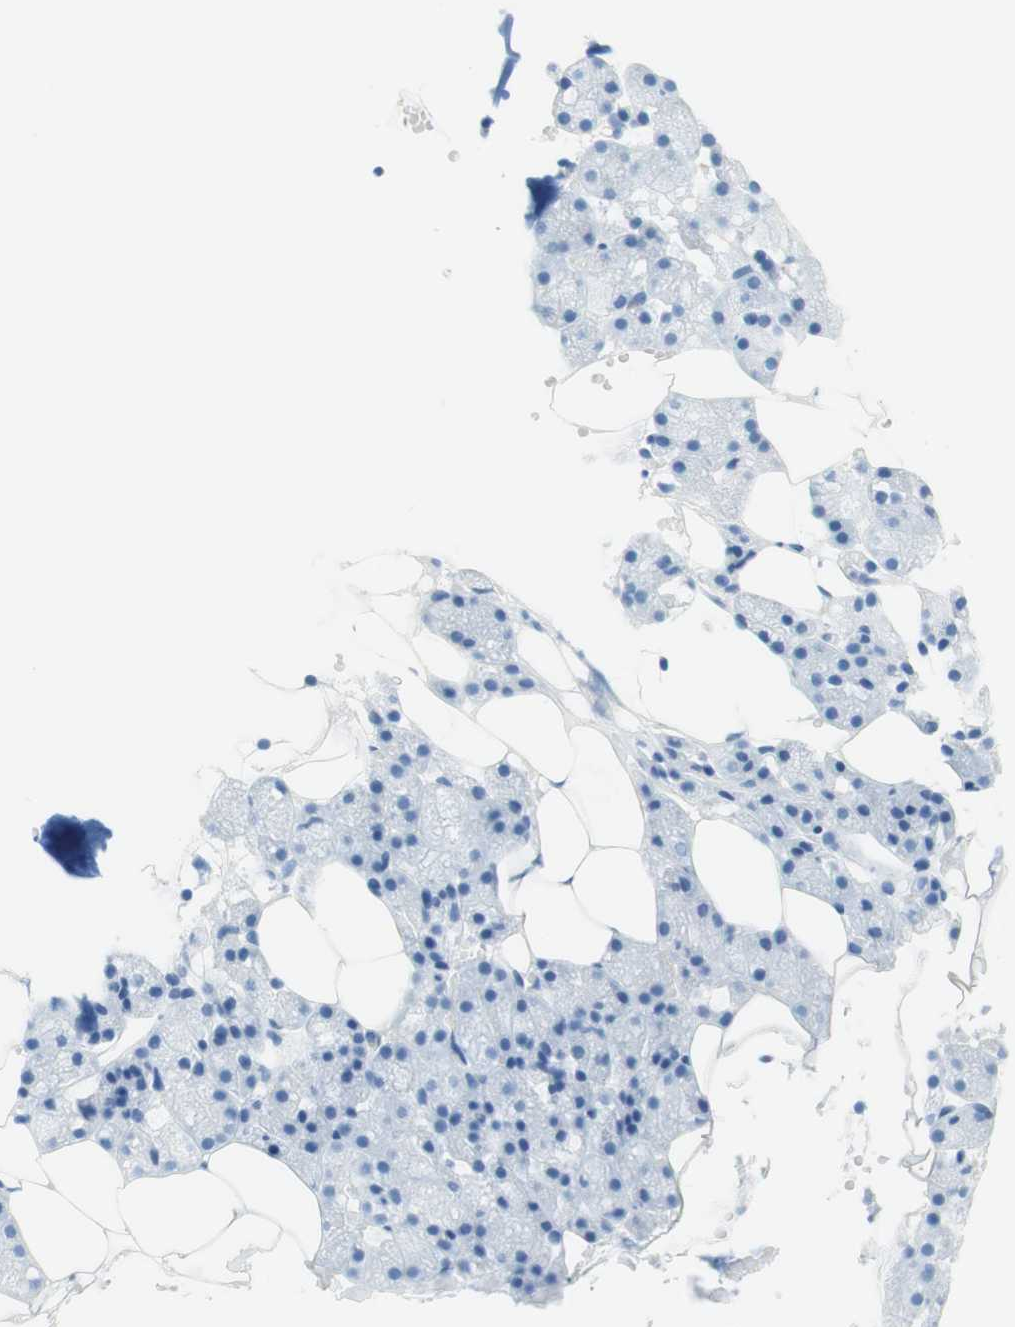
{"staining": {"intensity": "strong", "quantity": "<25%", "location": "cytoplasmic/membranous"}, "tissue": "salivary gland", "cell_type": "Glandular cells", "image_type": "normal", "snomed": [{"axis": "morphology", "description": "Normal tissue, NOS"}, {"axis": "topography", "description": "Salivary gland"}], "caption": "Strong cytoplasmic/membranous positivity for a protein is present in about <25% of glandular cells of normal salivary gland using immunohistochemistry.", "gene": "STMN1", "patient": {"sex": "male", "age": 62}}